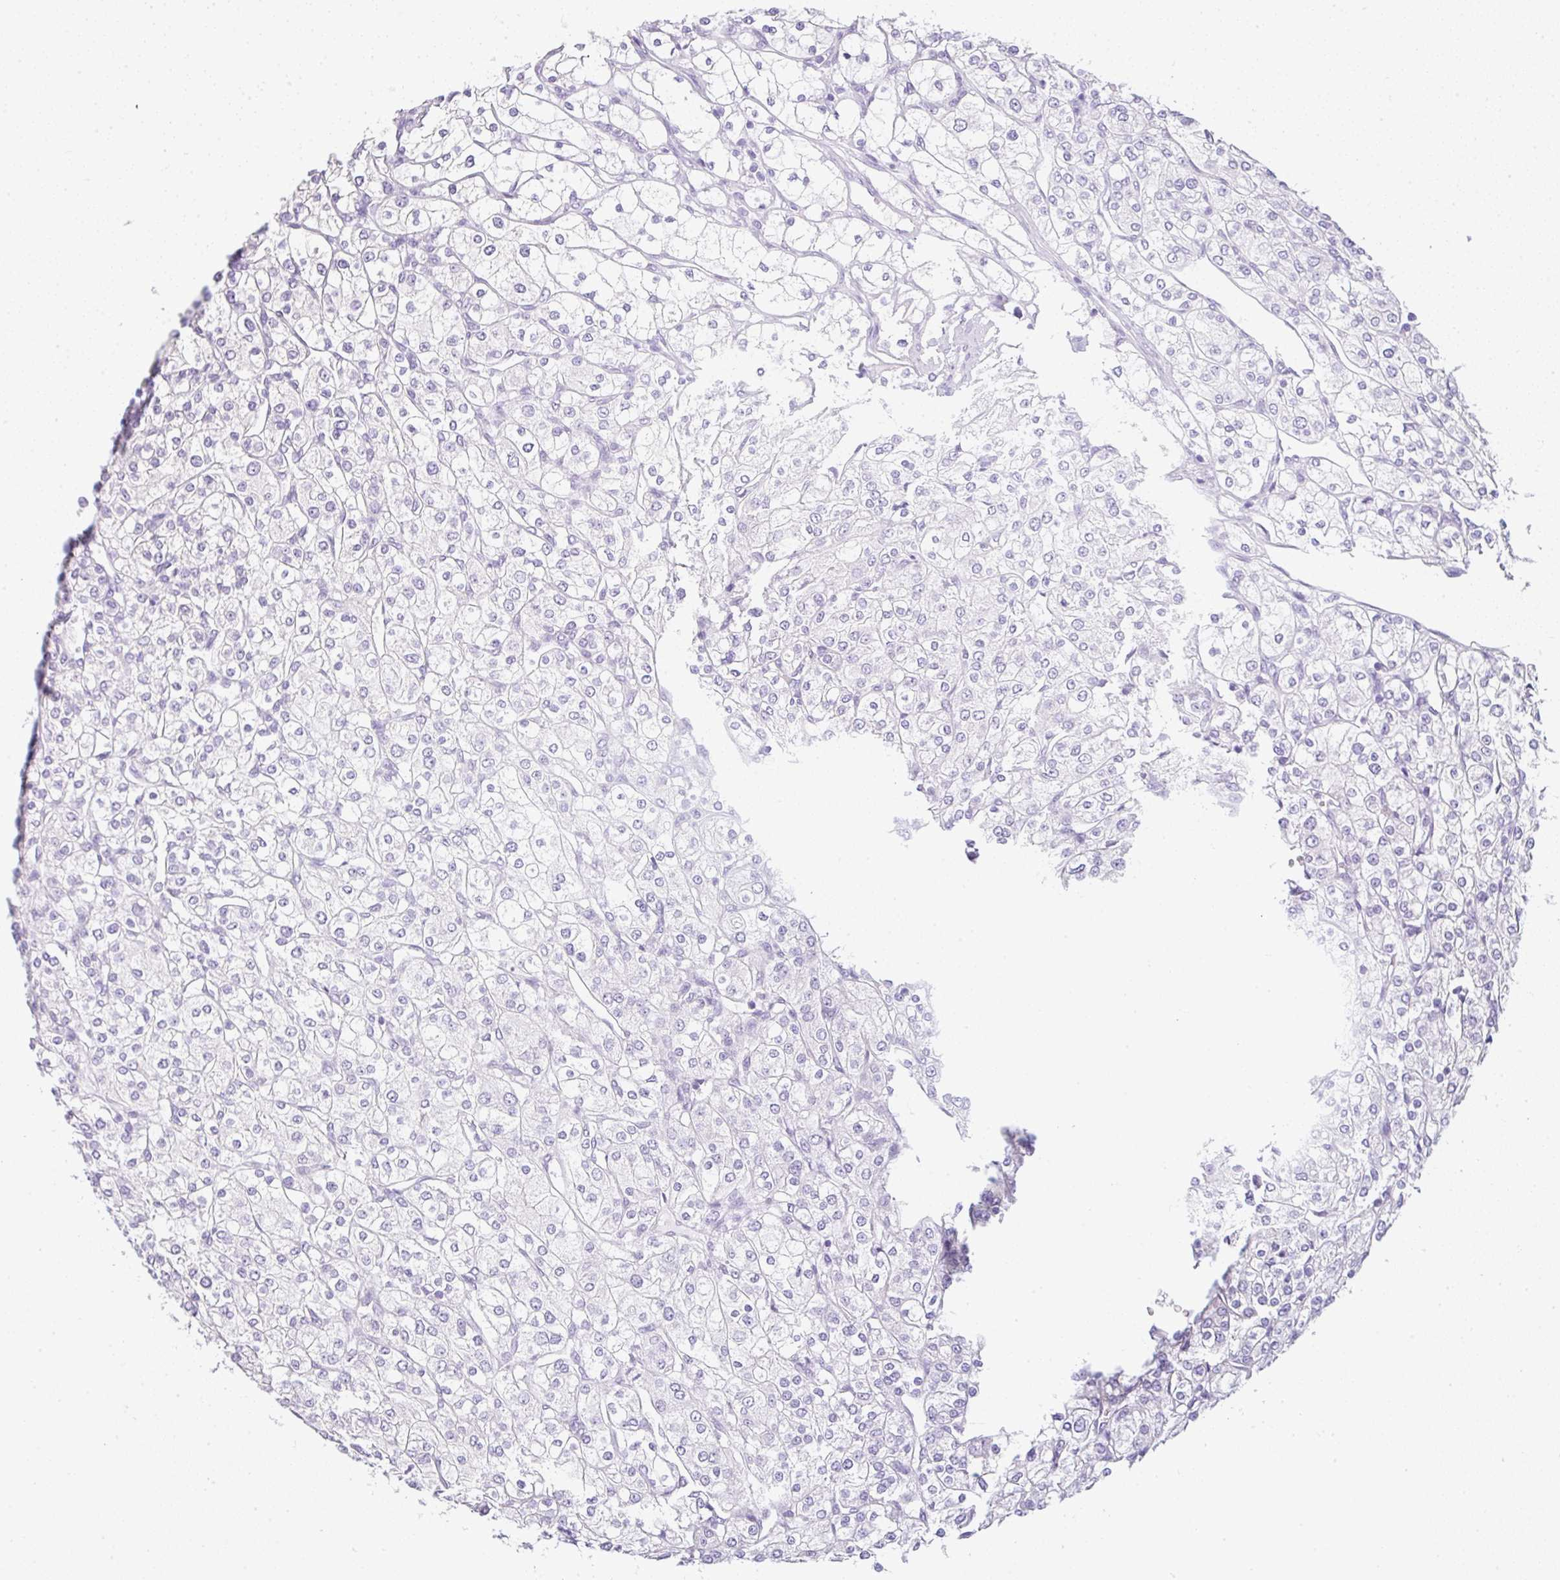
{"staining": {"intensity": "negative", "quantity": "none", "location": "none"}, "tissue": "renal cancer", "cell_type": "Tumor cells", "image_type": "cancer", "snomed": [{"axis": "morphology", "description": "Adenocarcinoma, NOS"}, {"axis": "topography", "description": "Kidney"}], "caption": "DAB immunohistochemical staining of renal cancer (adenocarcinoma) demonstrates no significant expression in tumor cells.", "gene": "LPAR4", "patient": {"sex": "male", "age": 80}}